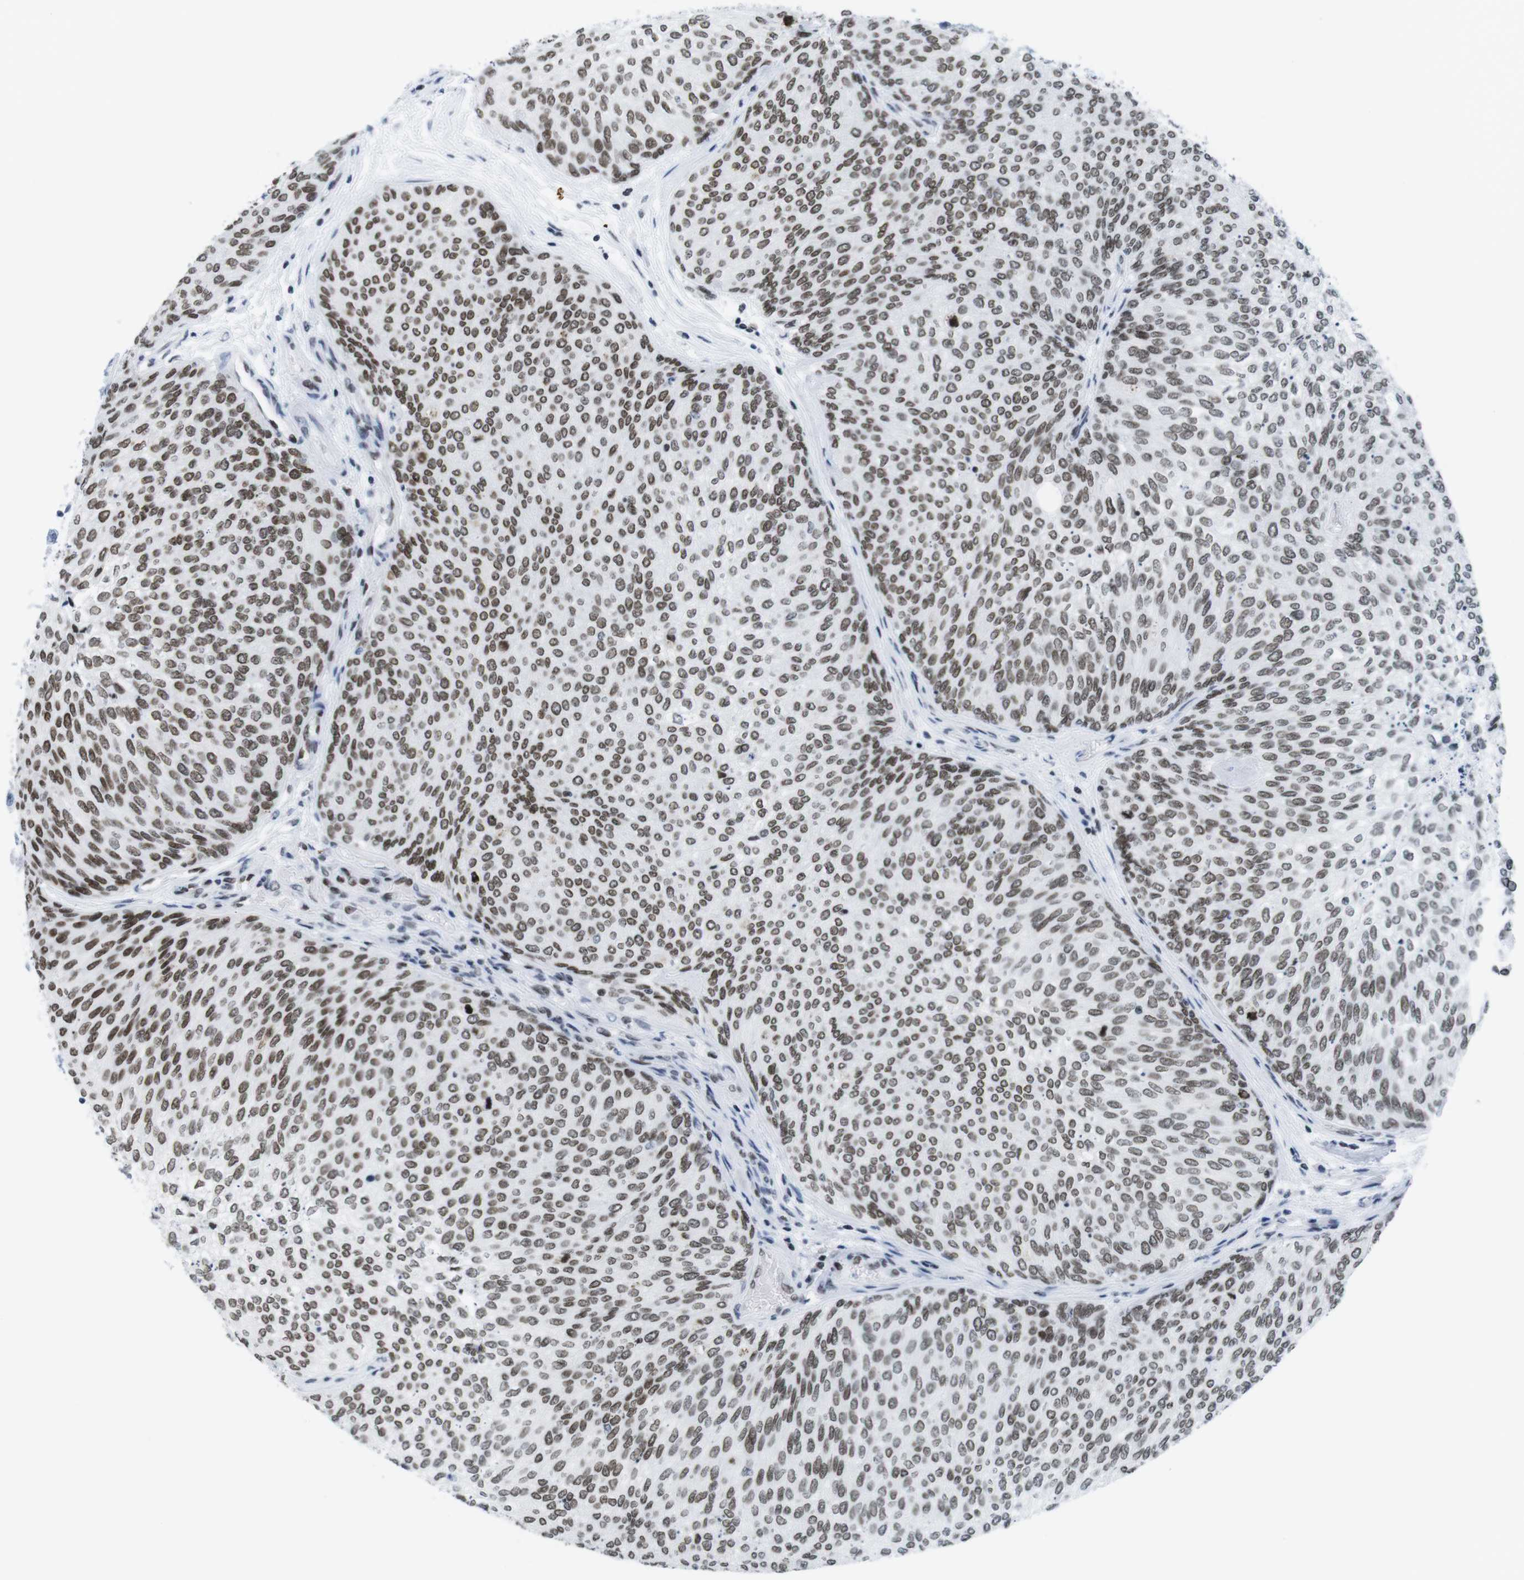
{"staining": {"intensity": "moderate", "quantity": ">75%", "location": "nuclear"}, "tissue": "urothelial cancer", "cell_type": "Tumor cells", "image_type": "cancer", "snomed": [{"axis": "morphology", "description": "Urothelial carcinoma, Low grade"}, {"axis": "topography", "description": "Urinary bladder"}], "caption": "High-power microscopy captured an IHC micrograph of low-grade urothelial carcinoma, revealing moderate nuclear staining in about >75% of tumor cells.", "gene": "IFI16", "patient": {"sex": "female", "age": 79}}